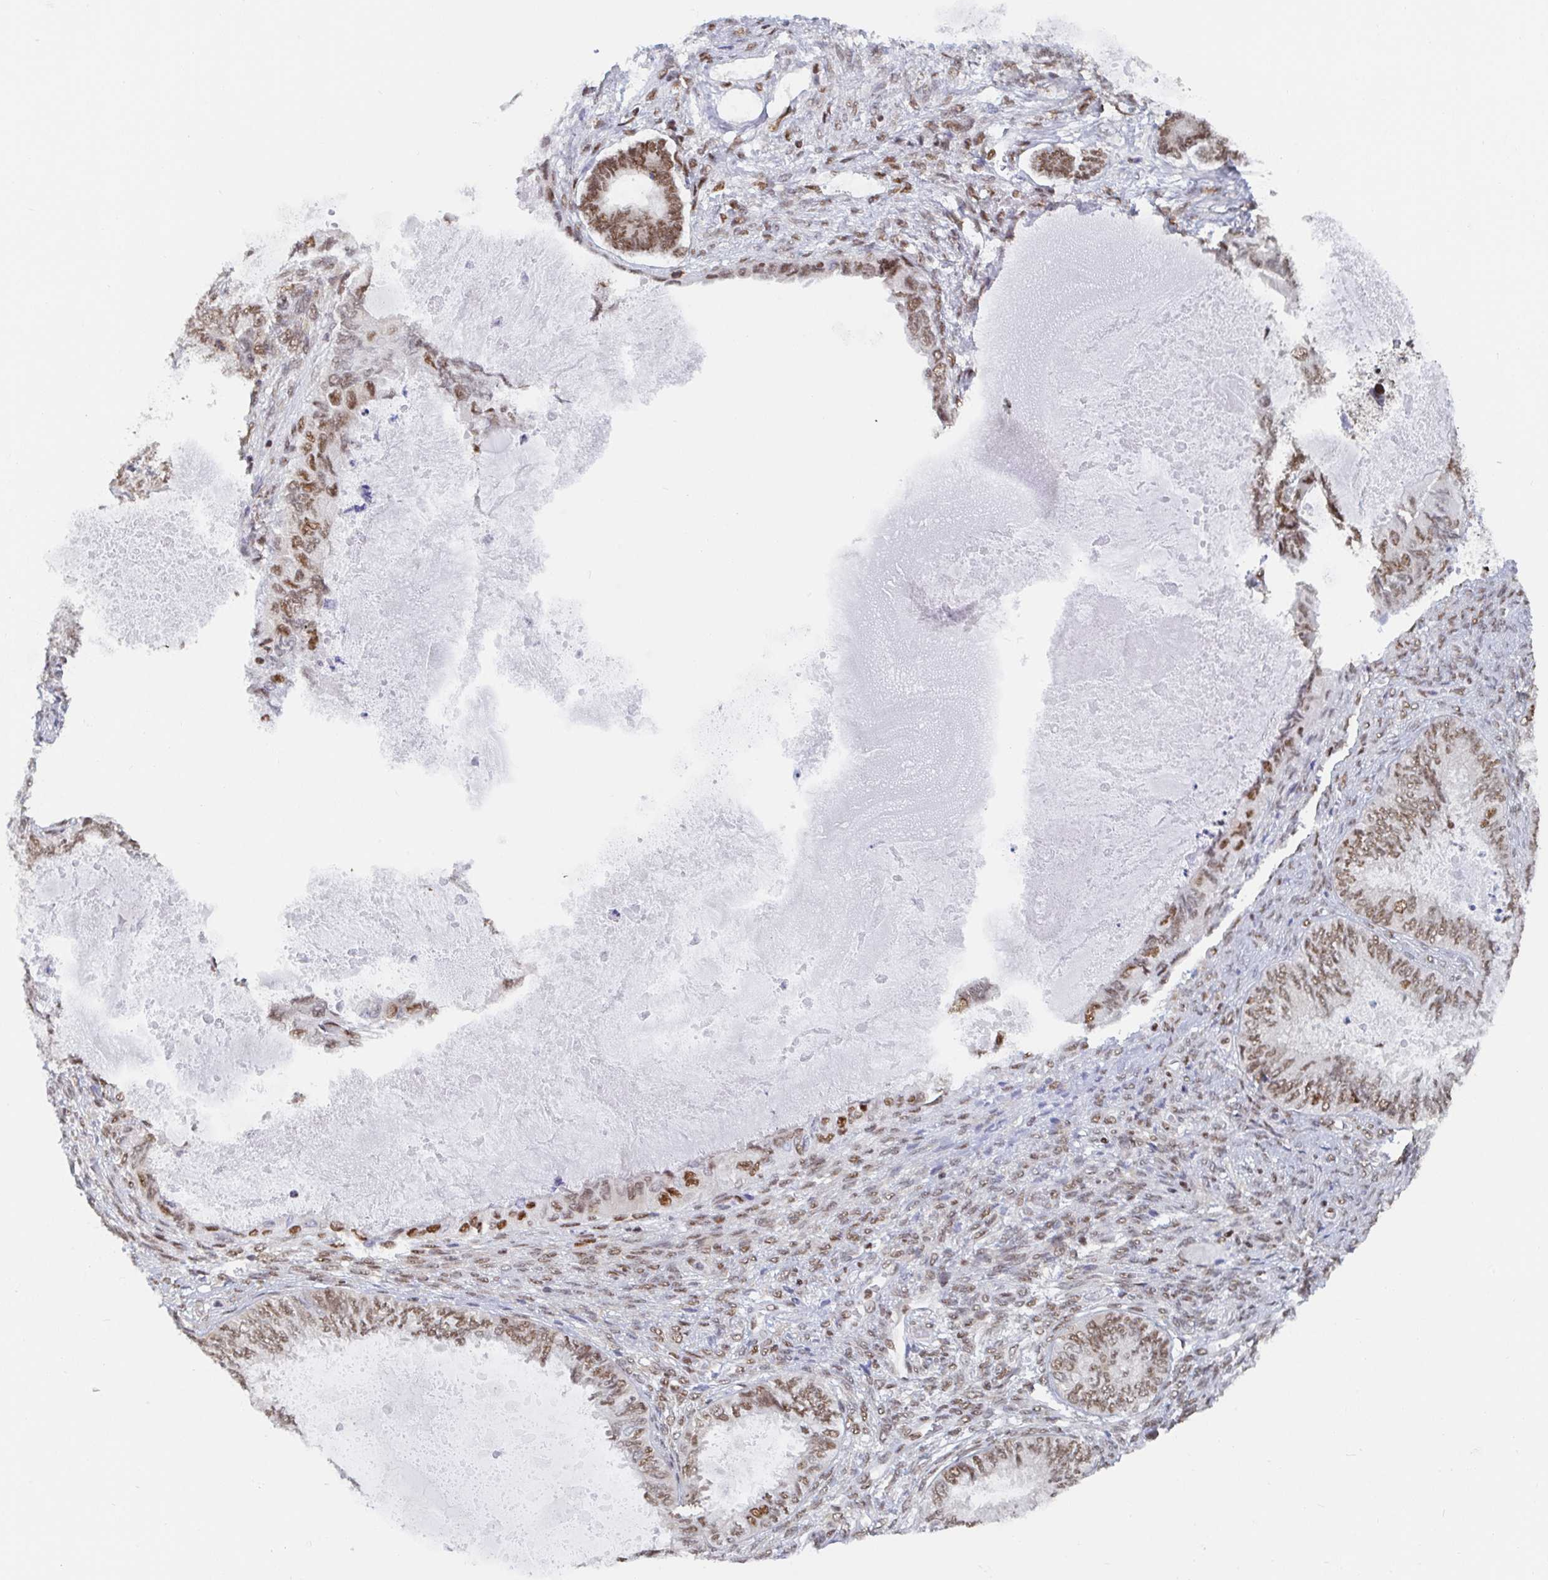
{"staining": {"intensity": "moderate", "quantity": ">75%", "location": "nuclear"}, "tissue": "ovarian cancer", "cell_type": "Tumor cells", "image_type": "cancer", "snomed": [{"axis": "morphology", "description": "Carcinoma, endometroid"}, {"axis": "topography", "description": "Ovary"}], "caption": "Immunohistochemical staining of endometroid carcinoma (ovarian) reveals moderate nuclear protein expression in about >75% of tumor cells.", "gene": "EWSR1", "patient": {"sex": "female", "age": 70}}